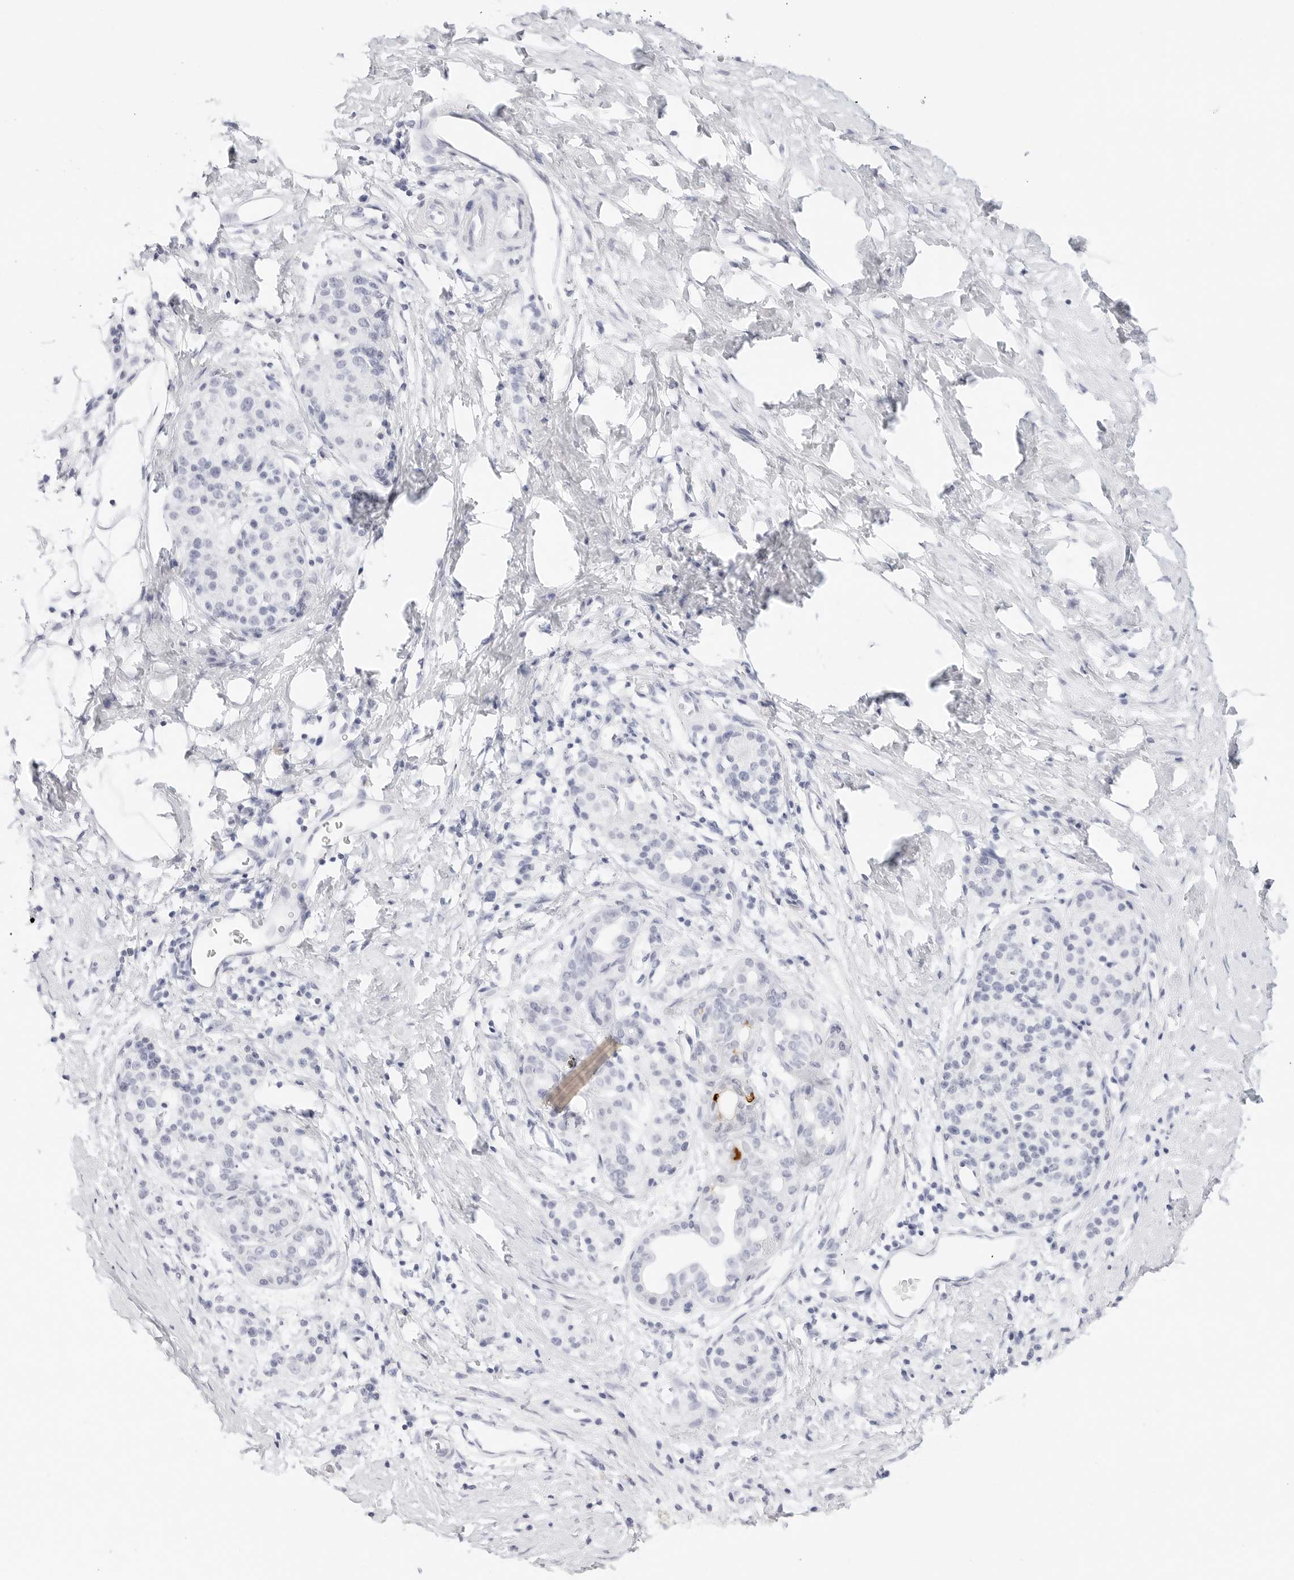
{"staining": {"intensity": "negative", "quantity": "none", "location": "none"}, "tissue": "pancreatic cancer", "cell_type": "Tumor cells", "image_type": "cancer", "snomed": [{"axis": "morphology", "description": "Adenocarcinoma, NOS"}, {"axis": "topography", "description": "Pancreas"}], "caption": "DAB immunohistochemical staining of human pancreatic adenocarcinoma reveals no significant expression in tumor cells.", "gene": "TFF2", "patient": {"sex": "male", "age": 50}}